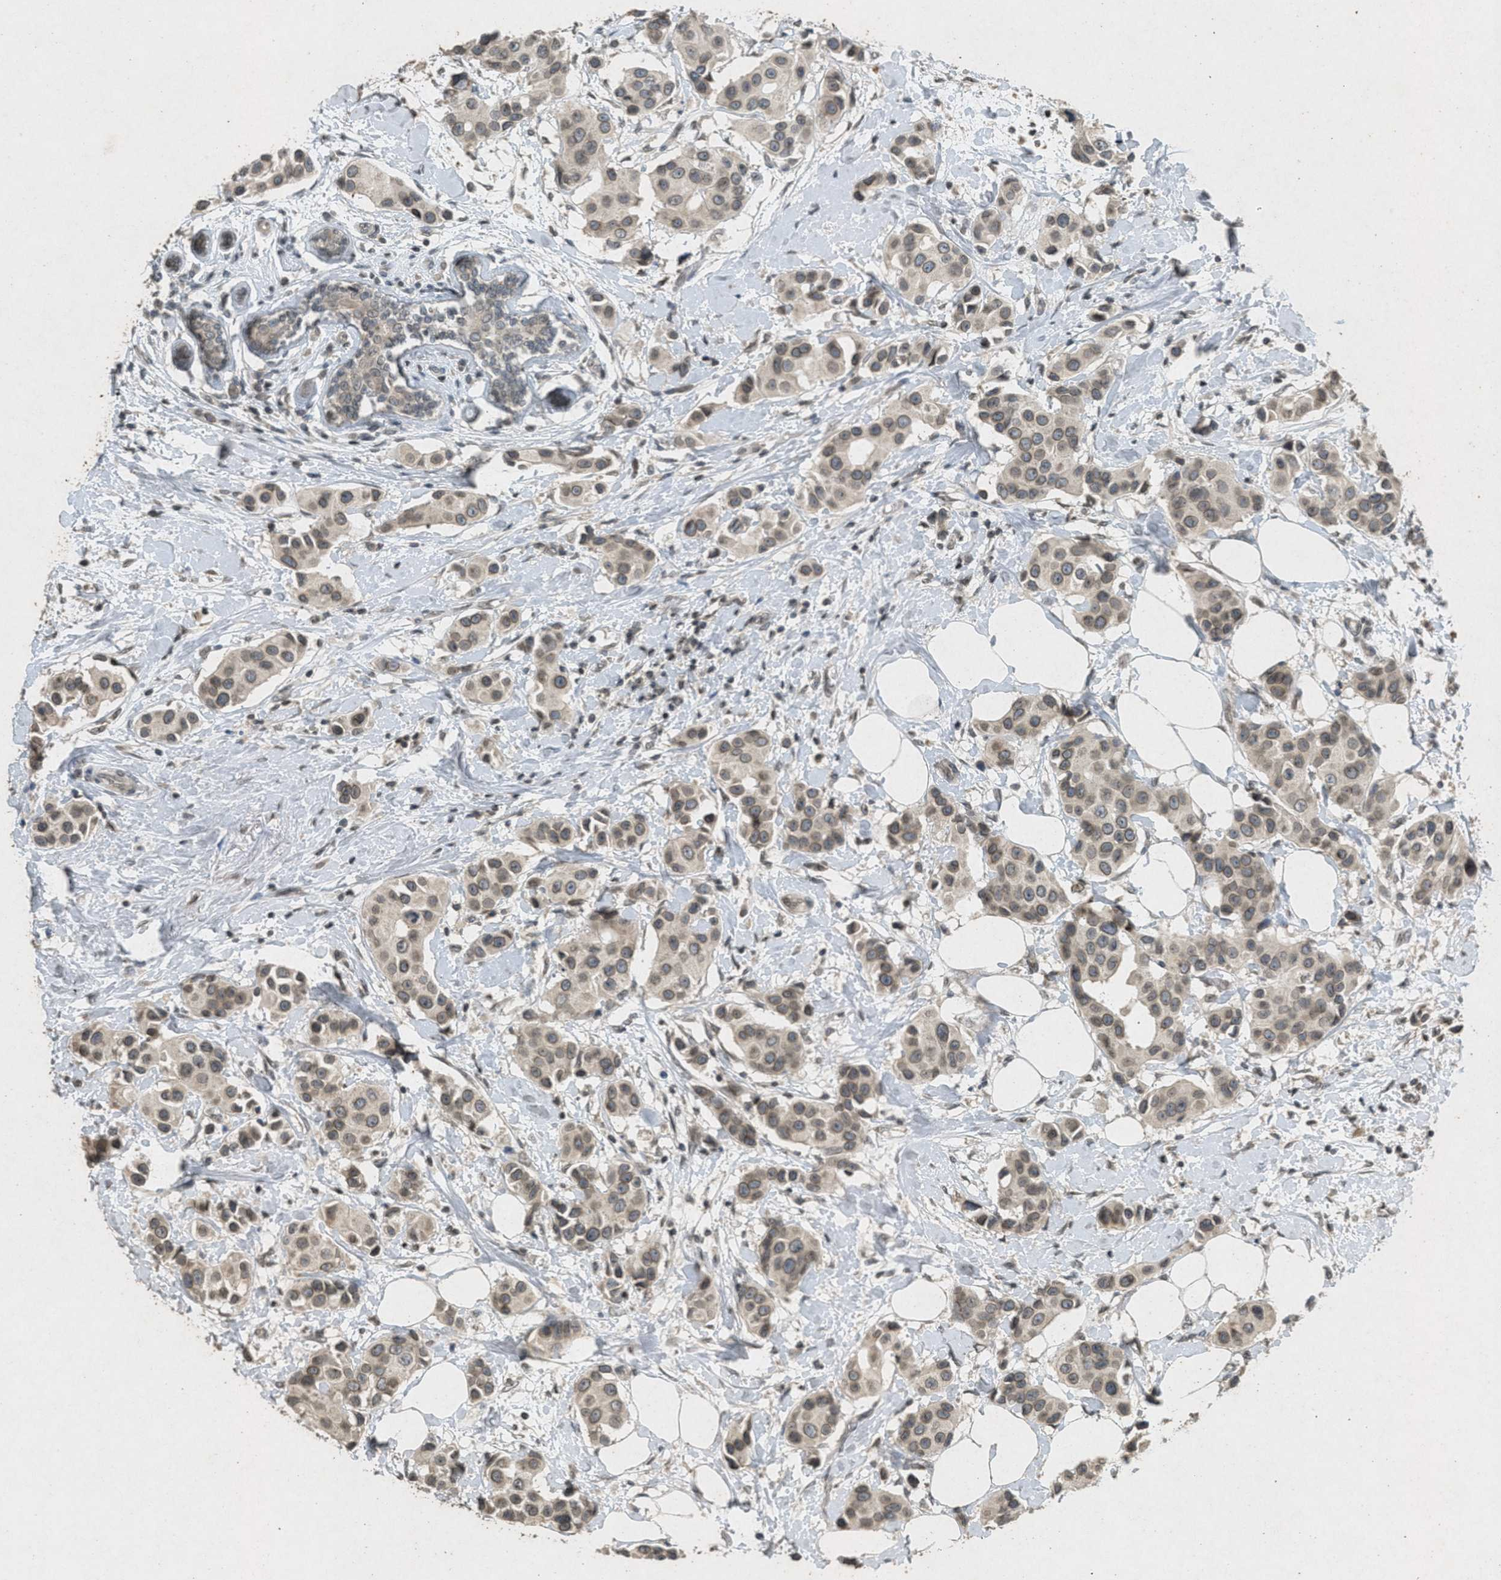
{"staining": {"intensity": "moderate", "quantity": ">75%", "location": "cytoplasmic/membranous,nuclear"}, "tissue": "breast cancer", "cell_type": "Tumor cells", "image_type": "cancer", "snomed": [{"axis": "morphology", "description": "Normal tissue, NOS"}, {"axis": "morphology", "description": "Duct carcinoma"}, {"axis": "topography", "description": "Breast"}], "caption": "Immunohistochemical staining of human breast cancer exhibits medium levels of moderate cytoplasmic/membranous and nuclear protein staining in about >75% of tumor cells.", "gene": "ABHD6", "patient": {"sex": "female", "age": 39}}